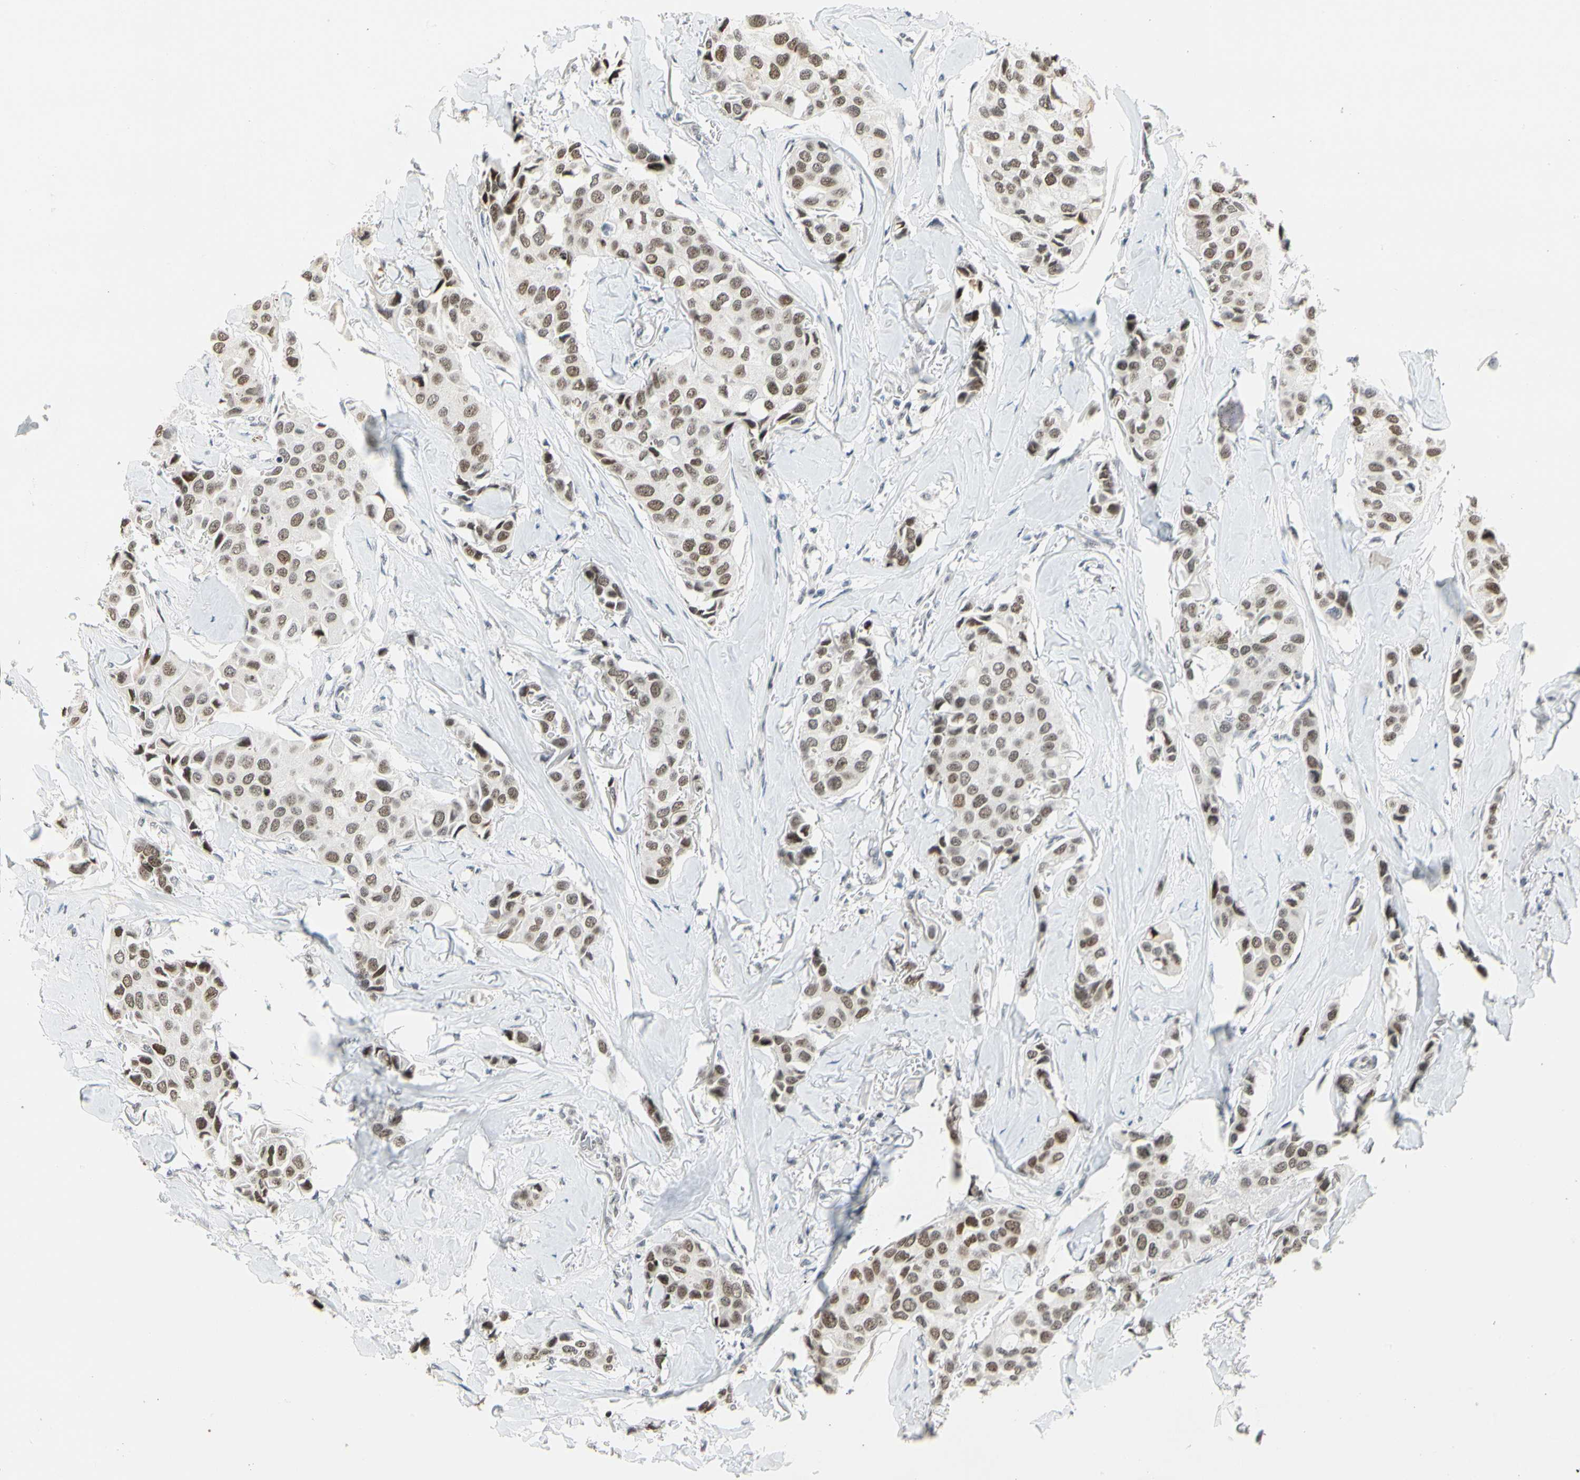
{"staining": {"intensity": "moderate", "quantity": ">75%", "location": "nuclear"}, "tissue": "breast cancer", "cell_type": "Tumor cells", "image_type": "cancer", "snomed": [{"axis": "morphology", "description": "Duct carcinoma"}, {"axis": "topography", "description": "Breast"}], "caption": "A histopathology image showing moderate nuclear expression in approximately >75% of tumor cells in breast cancer, as visualized by brown immunohistochemical staining.", "gene": "ZSCAN16", "patient": {"sex": "female", "age": 80}}